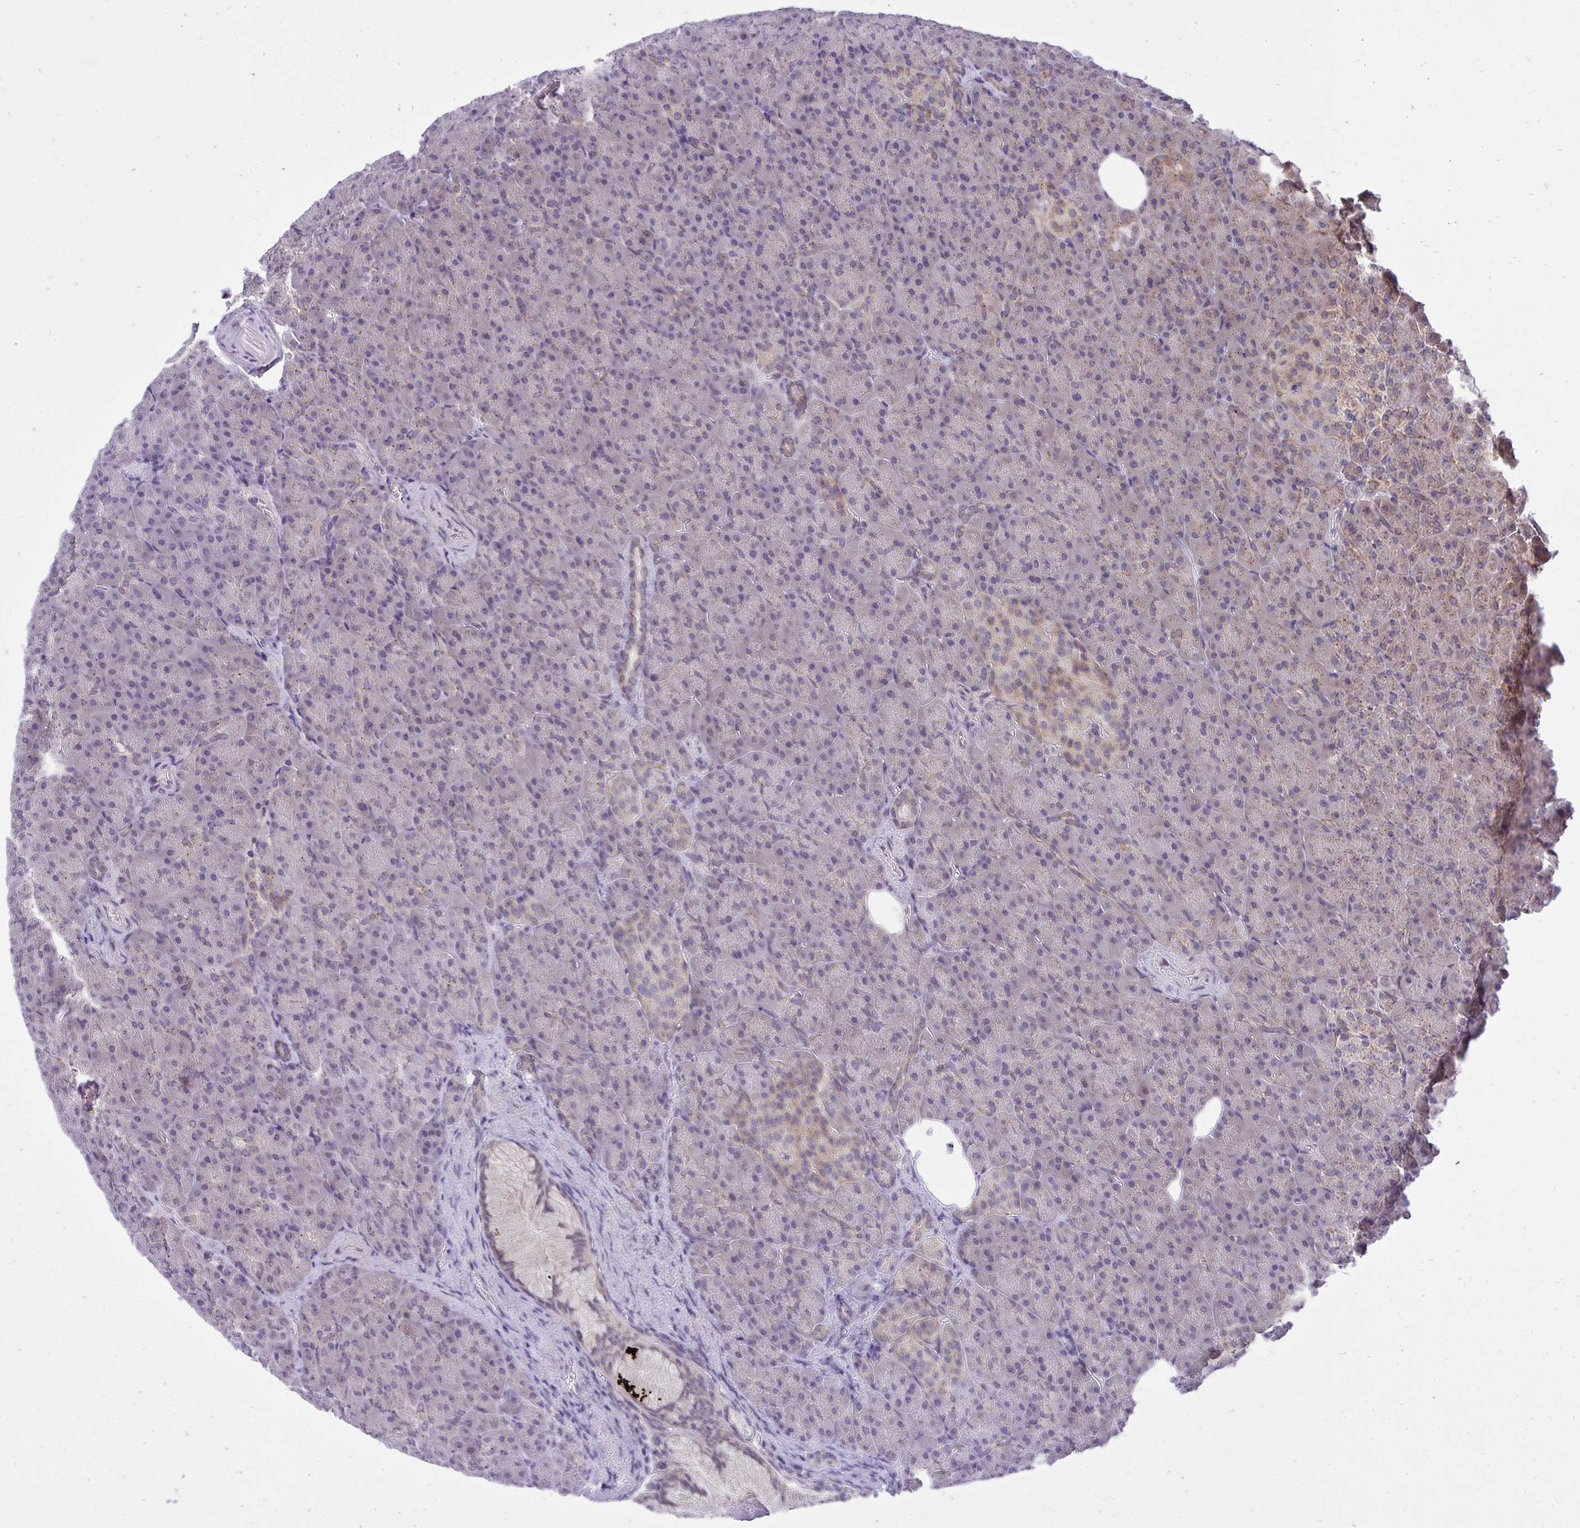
{"staining": {"intensity": "weak", "quantity": "<25%", "location": "cytoplasmic/membranous"}, "tissue": "pancreas", "cell_type": "Exocrine glandular cells", "image_type": "normal", "snomed": [{"axis": "morphology", "description": "Normal tissue, NOS"}, {"axis": "topography", "description": "Pancreas"}], "caption": "High power microscopy histopathology image of an immunohistochemistry (IHC) micrograph of benign pancreas, revealing no significant positivity in exocrine glandular cells.", "gene": "CEACAM18", "patient": {"sex": "female", "age": 74}}